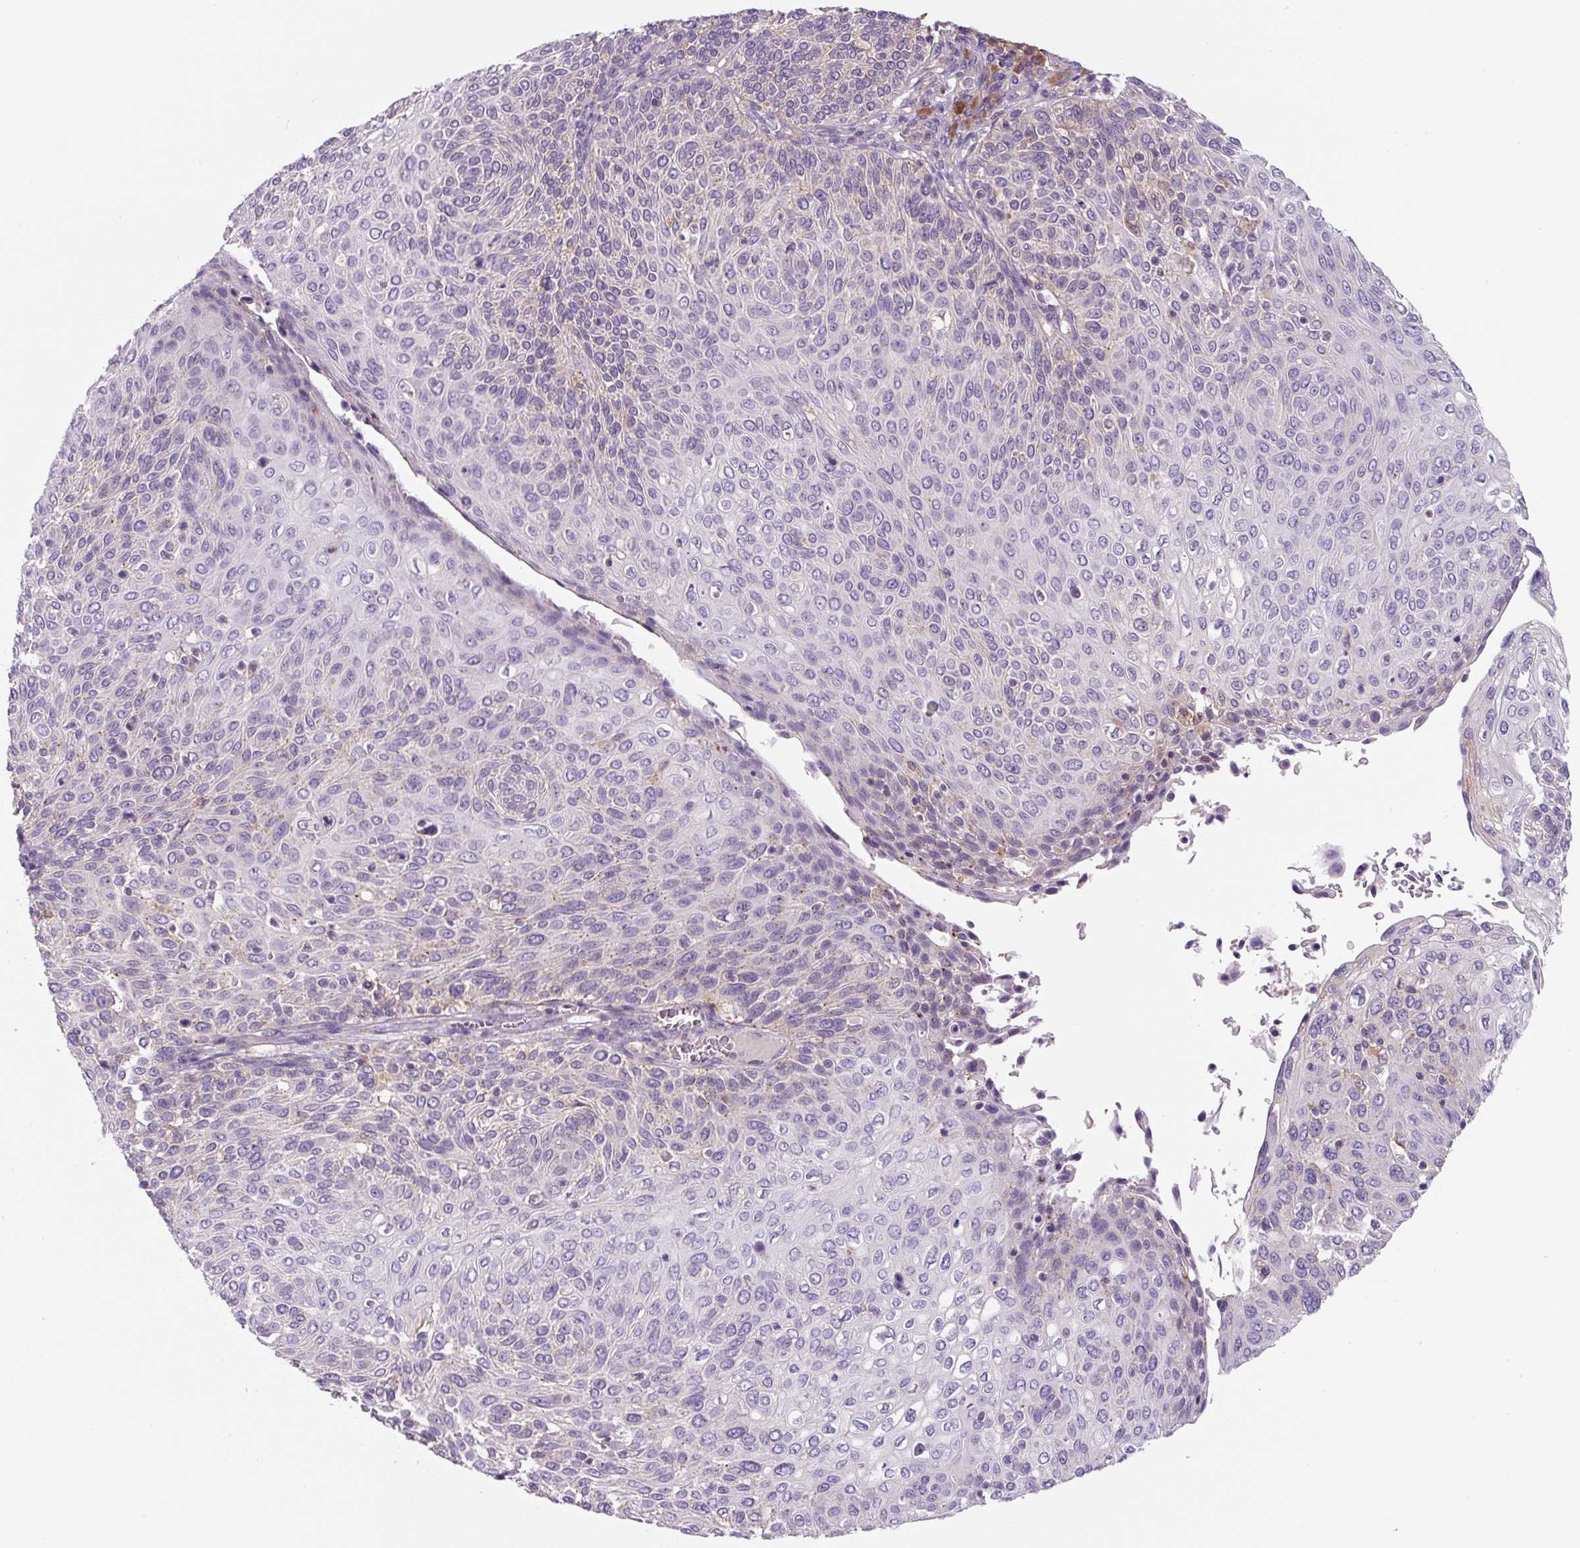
{"staining": {"intensity": "negative", "quantity": "none", "location": "none"}, "tissue": "cervical cancer", "cell_type": "Tumor cells", "image_type": "cancer", "snomed": [{"axis": "morphology", "description": "Squamous cell carcinoma, NOS"}, {"axis": "topography", "description": "Cervix"}], "caption": "Immunohistochemical staining of cervical cancer (squamous cell carcinoma) reveals no significant positivity in tumor cells.", "gene": "FZD5", "patient": {"sex": "female", "age": 31}}